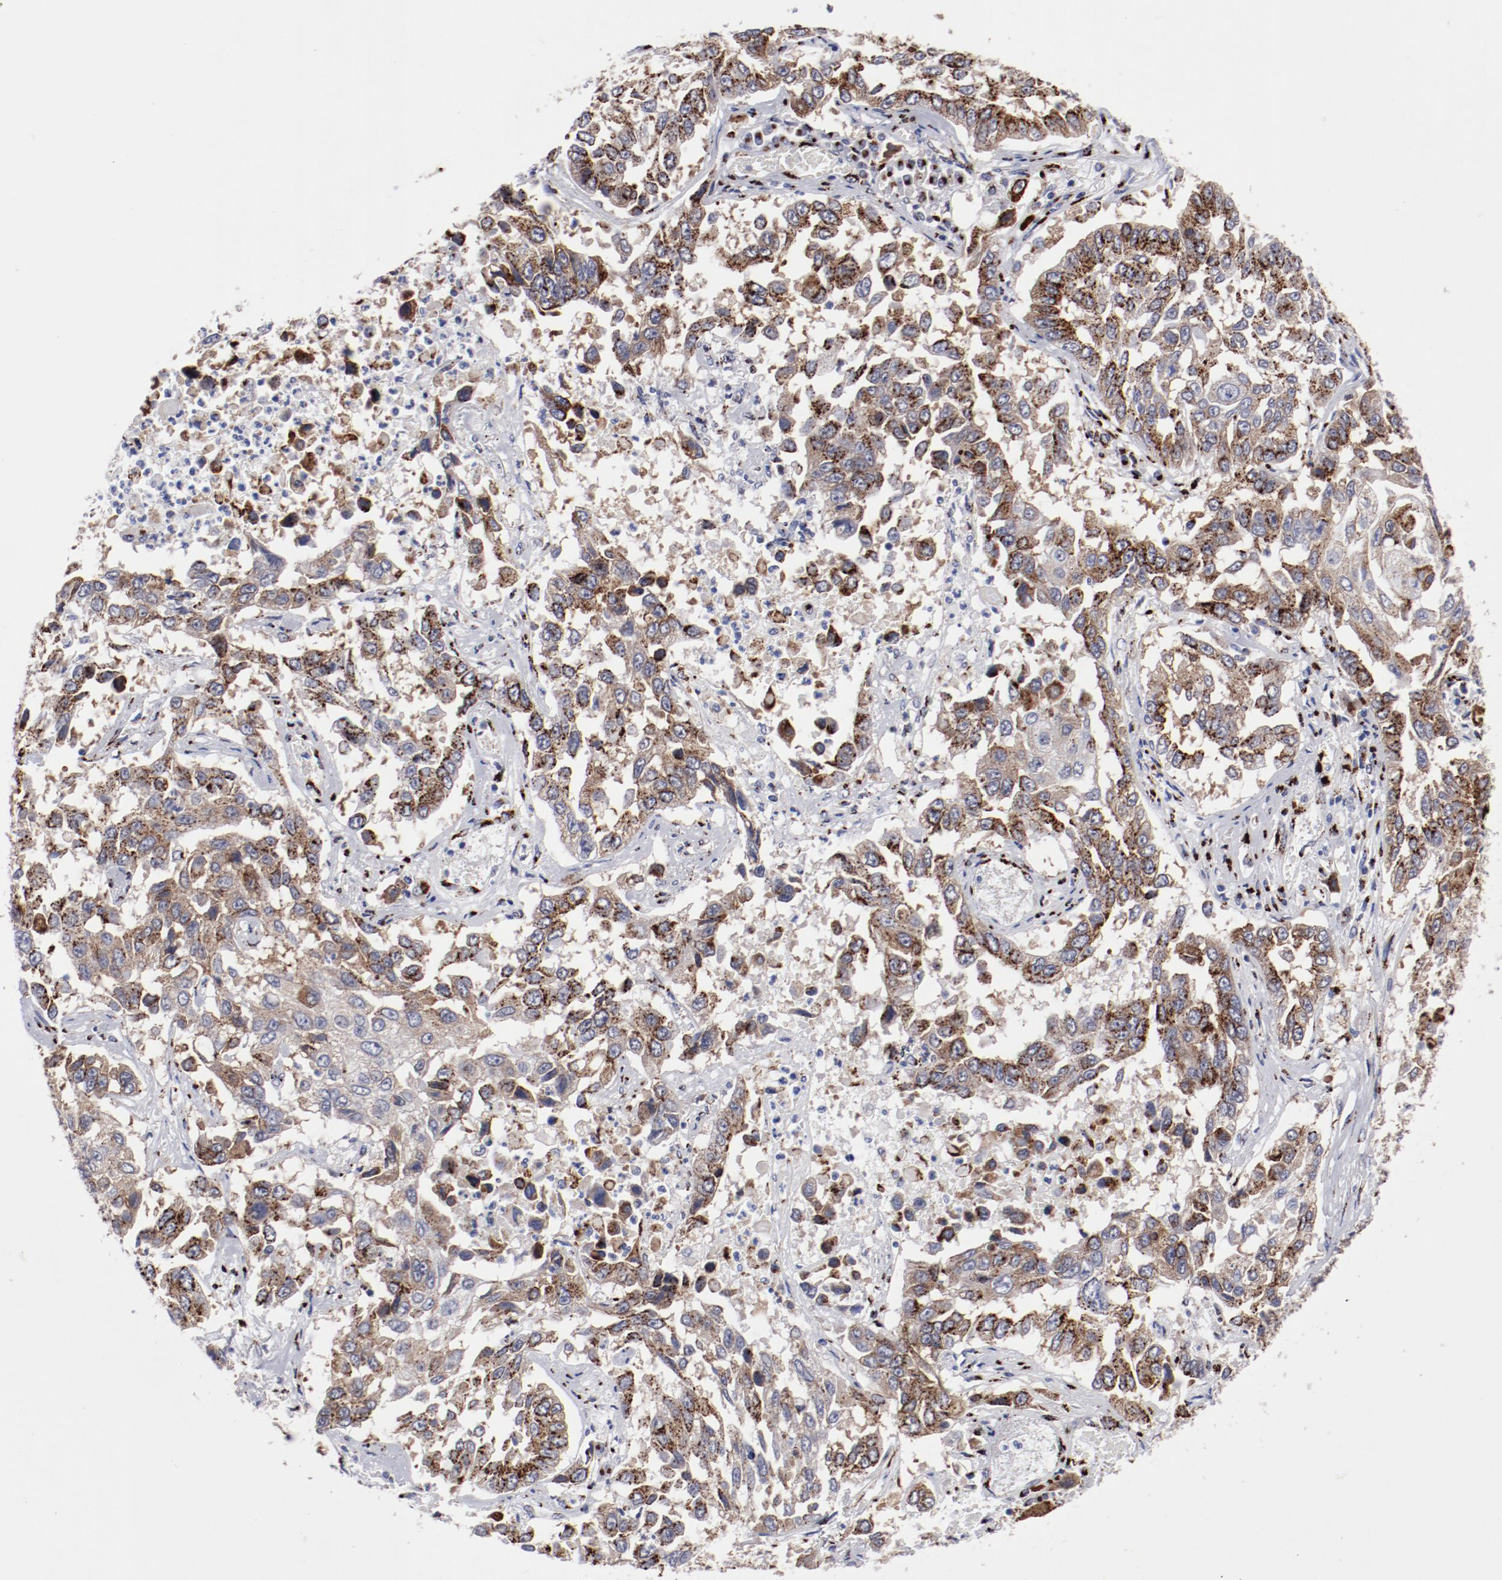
{"staining": {"intensity": "strong", "quantity": ">75%", "location": "cytoplasmic/membranous"}, "tissue": "lung cancer", "cell_type": "Tumor cells", "image_type": "cancer", "snomed": [{"axis": "morphology", "description": "Squamous cell carcinoma, NOS"}, {"axis": "topography", "description": "Lung"}], "caption": "Lung cancer stained with DAB immunohistochemistry (IHC) demonstrates high levels of strong cytoplasmic/membranous positivity in approximately >75% of tumor cells. (IHC, brightfield microscopy, high magnification).", "gene": "GOLIM4", "patient": {"sex": "male", "age": 71}}